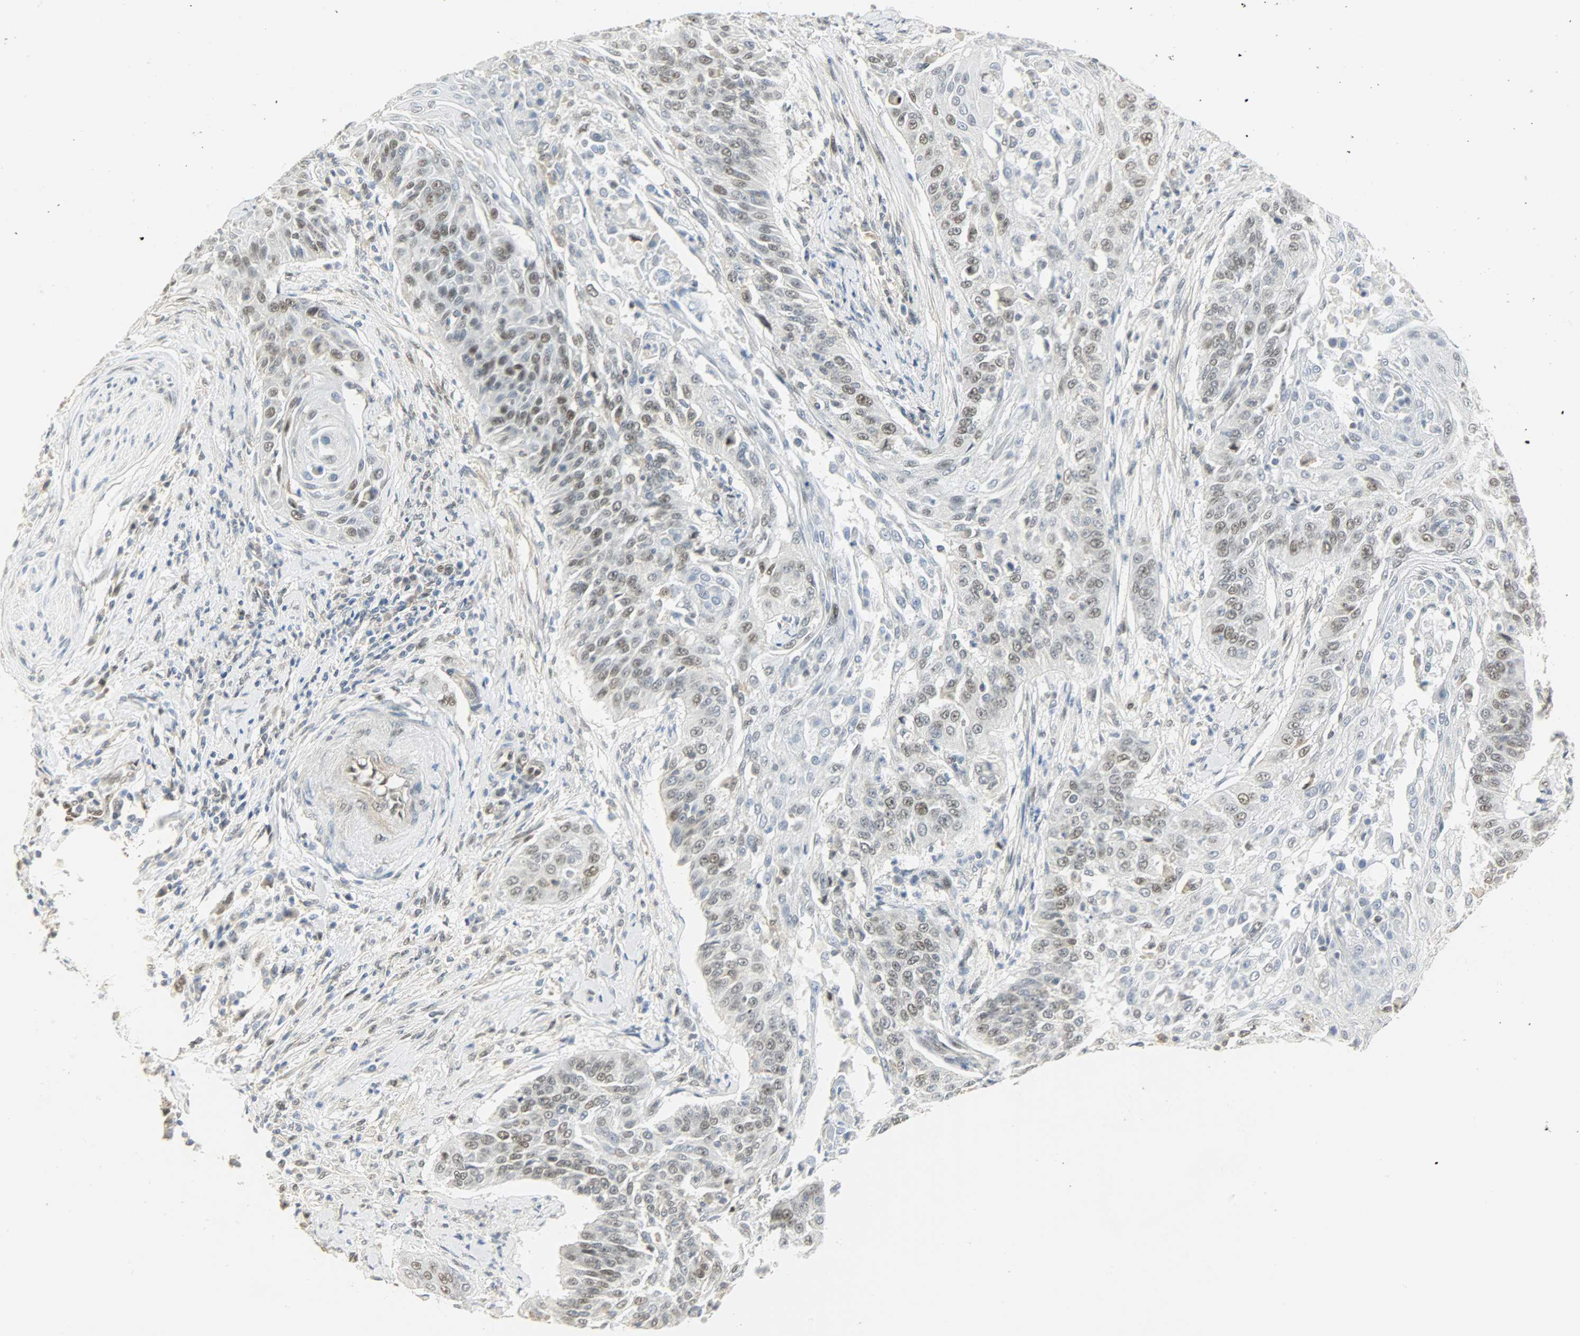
{"staining": {"intensity": "moderate", "quantity": "25%-75%", "location": "nuclear"}, "tissue": "cervical cancer", "cell_type": "Tumor cells", "image_type": "cancer", "snomed": [{"axis": "morphology", "description": "Squamous cell carcinoma, NOS"}, {"axis": "topography", "description": "Cervix"}], "caption": "This histopathology image exhibits immunohistochemistry staining of human cervical squamous cell carcinoma, with medium moderate nuclear staining in about 25%-75% of tumor cells.", "gene": "NPEPL1", "patient": {"sex": "female", "age": 33}}